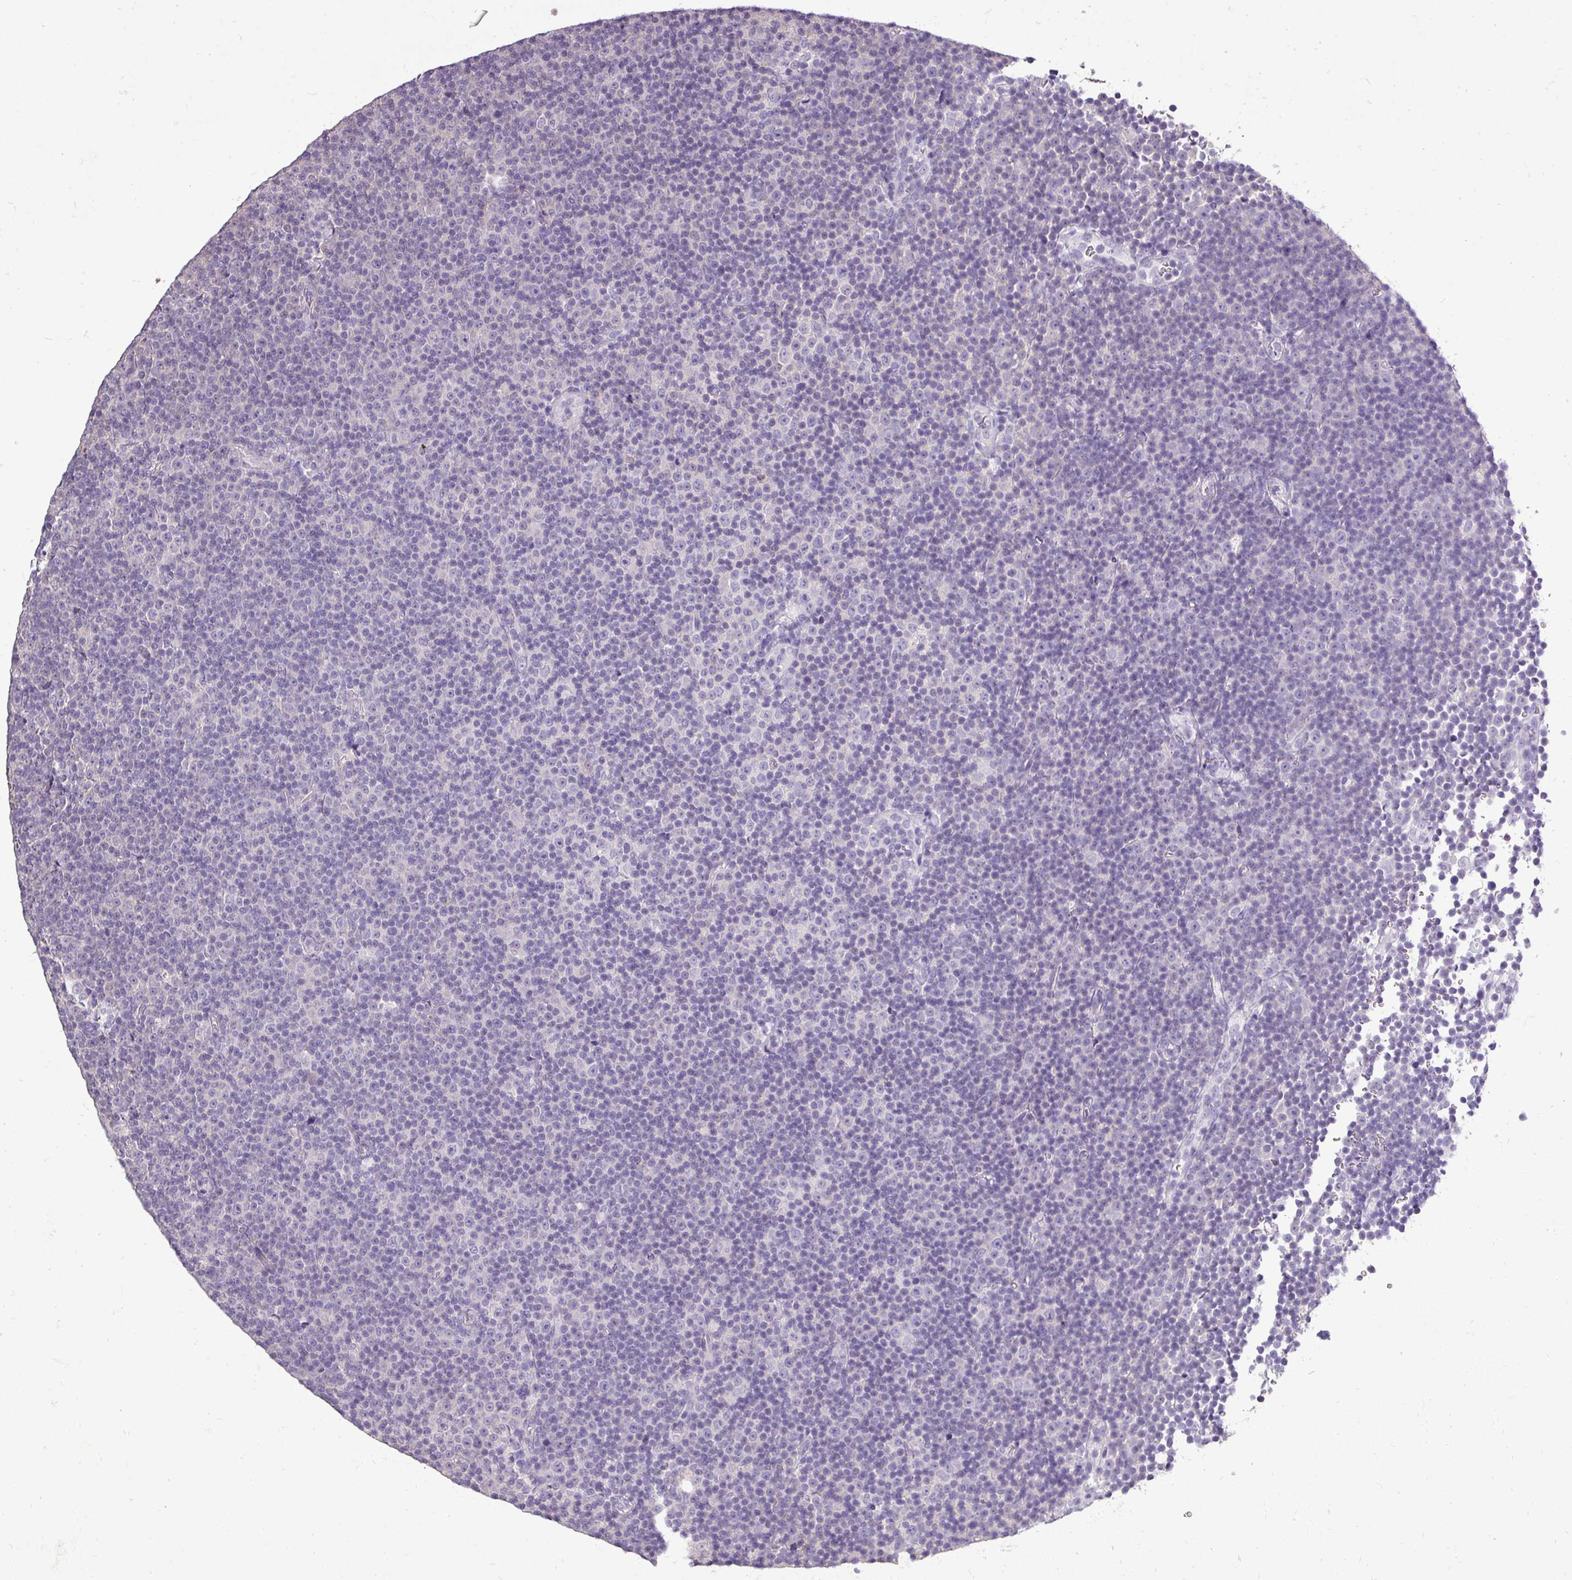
{"staining": {"intensity": "negative", "quantity": "none", "location": "none"}, "tissue": "lymphoma", "cell_type": "Tumor cells", "image_type": "cancer", "snomed": [{"axis": "morphology", "description": "Malignant lymphoma, non-Hodgkin's type, Low grade"}, {"axis": "topography", "description": "Lymph node"}], "caption": "IHC histopathology image of neoplastic tissue: human malignant lymphoma, non-Hodgkin's type (low-grade) stained with DAB (3,3'-diaminobenzidine) reveals no significant protein staining in tumor cells.", "gene": "DNAAF9", "patient": {"sex": "female", "age": 67}}